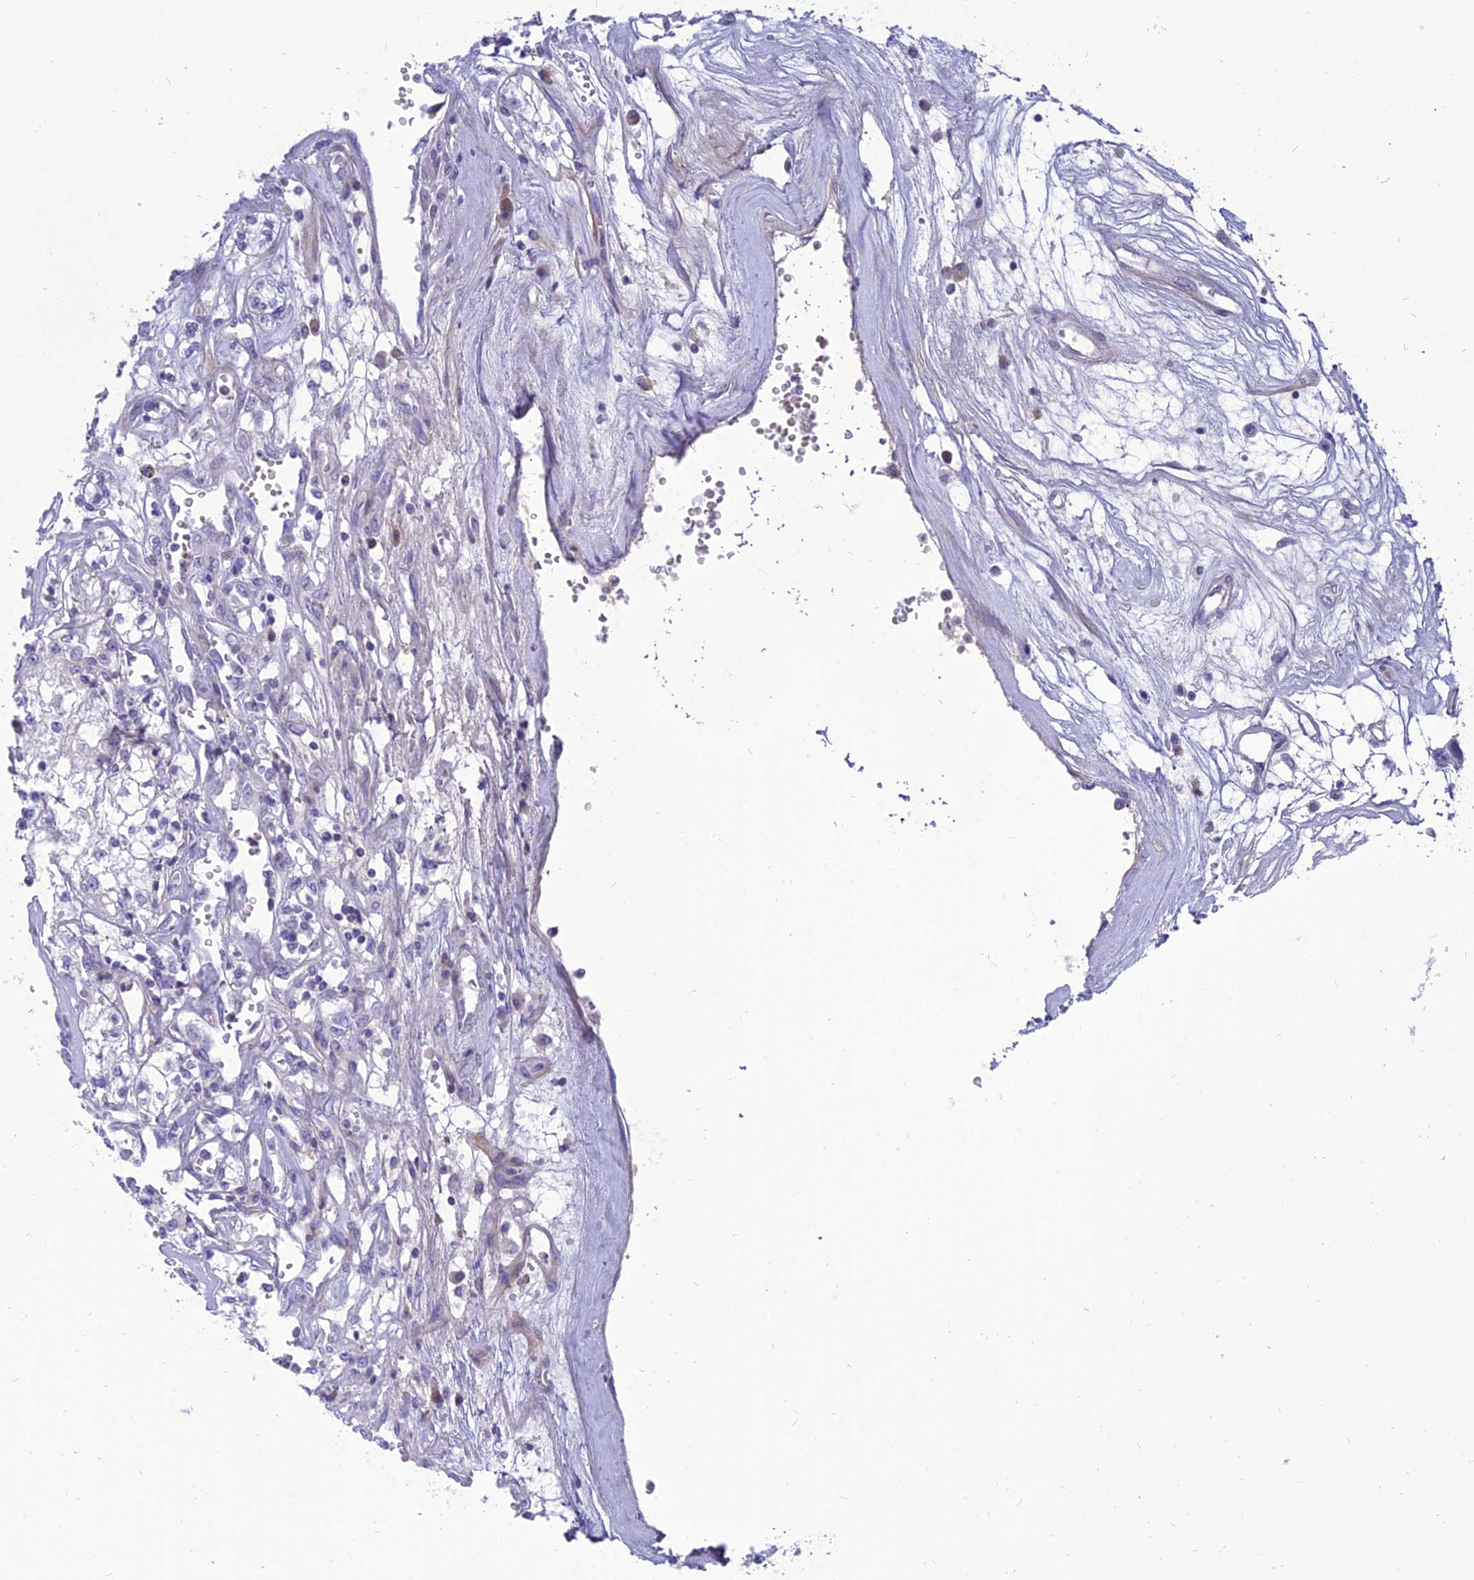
{"staining": {"intensity": "negative", "quantity": "none", "location": "none"}, "tissue": "renal cancer", "cell_type": "Tumor cells", "image_type": "cancer", "snomed": [{"axis": "morphology", "description": "Adenocarcinoma, NOS"}, {"axis": "topography", "description": "Kidney"}], "caption": "Immunohistochemistry (IHC) of renal cancer (adenocarcinoma) shows no staining in tumor cells. (DAB IHC, high magnification).", "gene": "MBD3L1", "patient": {"sex": "female", "age": 59}}